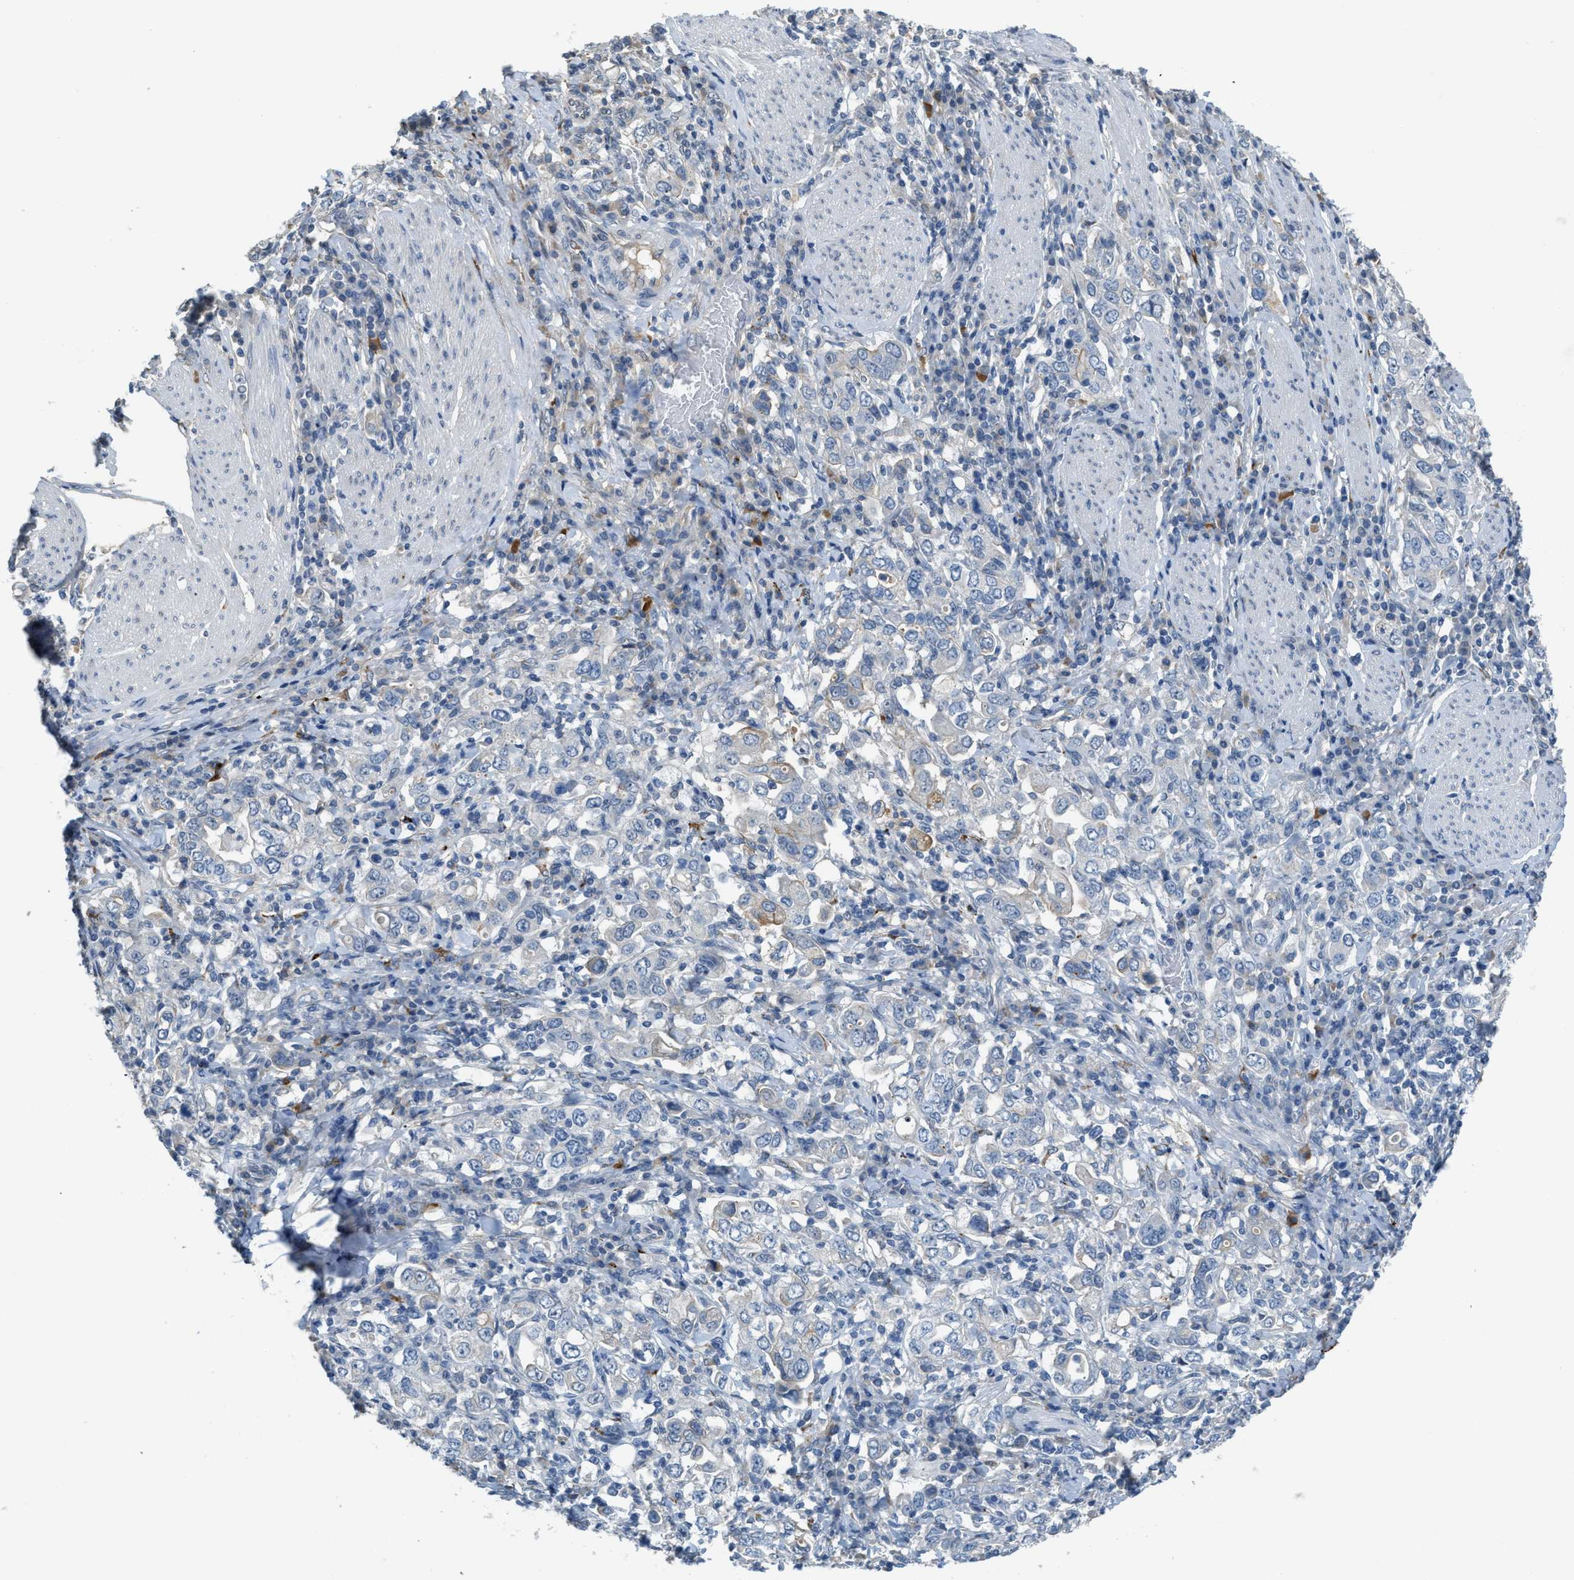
{"staining": {"intensity": "negative", "quantity": "none", "location": "none"}, "tissue": "stomach cancer", "cell_type": "Tumor cells", "image_type": "cancer", "snomed": [{"axis": "morphology", "description": "Adenocarcinoma, NOS"}, {"axis": "topography", "description": "Stomach, upper"}], "caption": "An immunohistochemistry micrograph of adenocarcinoma (stomach) is shown. There is no staining in tumor cells of adenocarcinoma (stomach).", "gene": "TMEM154", "patient": {"sex": "male", "age": 62}}